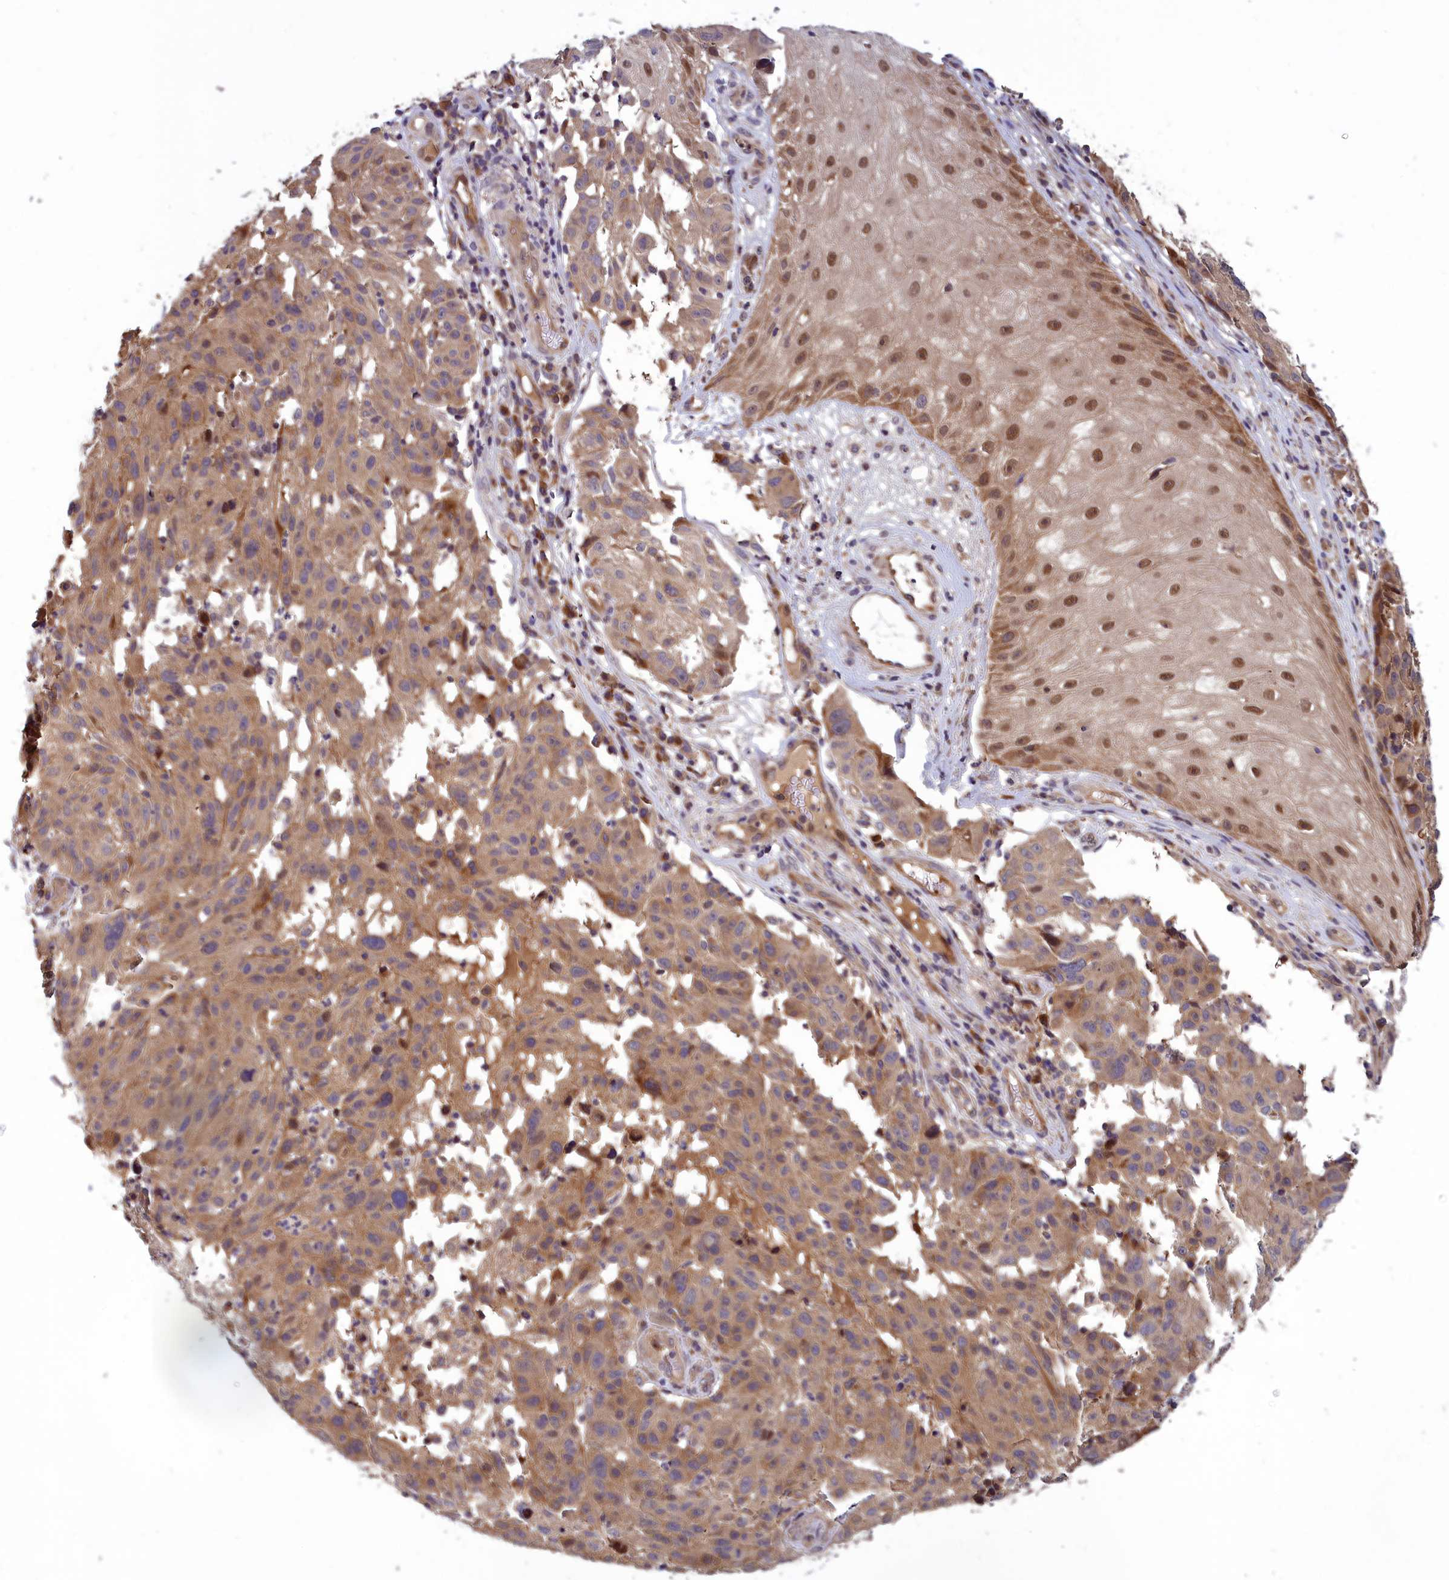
{"staining": {"intensity": "moderate", "quantity": "<25%", "location": "cytoplasmic/membranous"}, "tissue": "melanoma", "cell_type": "Tumor cells", "image_type": "cancer", "snomed": [{"axis": "morphology", "description": "Malignant melanoma, NOS"}, {"axis": "topography", "description": "Skin"}], "caption": "The micrograph shows immunohistochemical staining of malignant melanoma. There is moderate cytoplasmic/membranous positivity is seen in about <25% of tumor cells.", "gene": "CCDC15", "patient": {"sex": "male", "age": 53}}